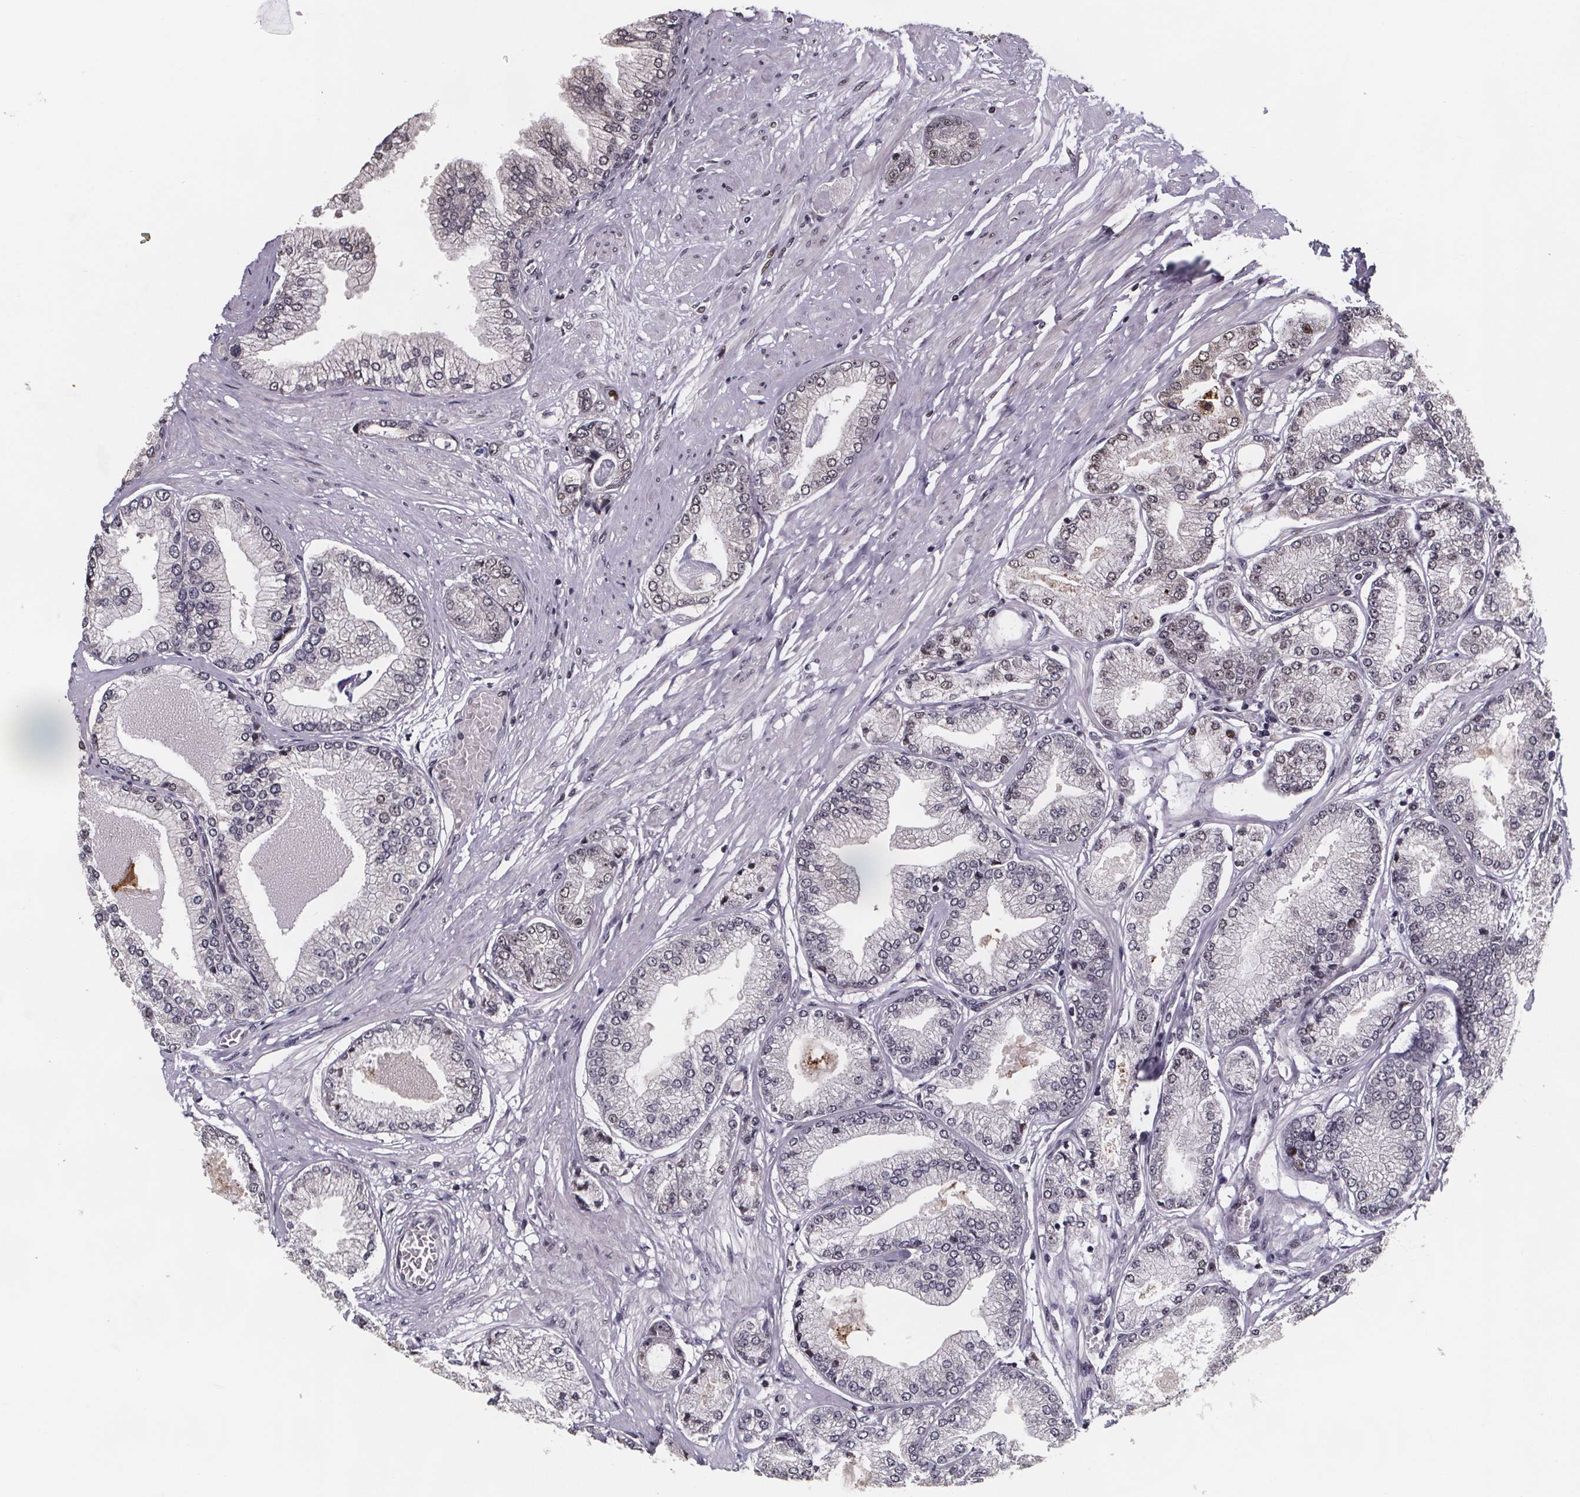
{"staining": {"intensity": "weak", "quantity": "25%-75%", "location": "nuclear"}, "tissue": "prostate cancer", "cell_type": "Tumor cells", "image_type": "cancer", "snomed": [{"axis": "morphology", "description": "Adenocarcinoma, Low grade"}, {"axis": "topography", "description": "Prostate"}], "caption": "An image showing weak nuclear expression in approximately 25%-75% of tumor cells in prostate cancer (low-grade adenocarcinoma), as visualized by brown immunohistochemical staining.", "gene": "U2SURP", "patient": {"sex": "male", "age": 55}}